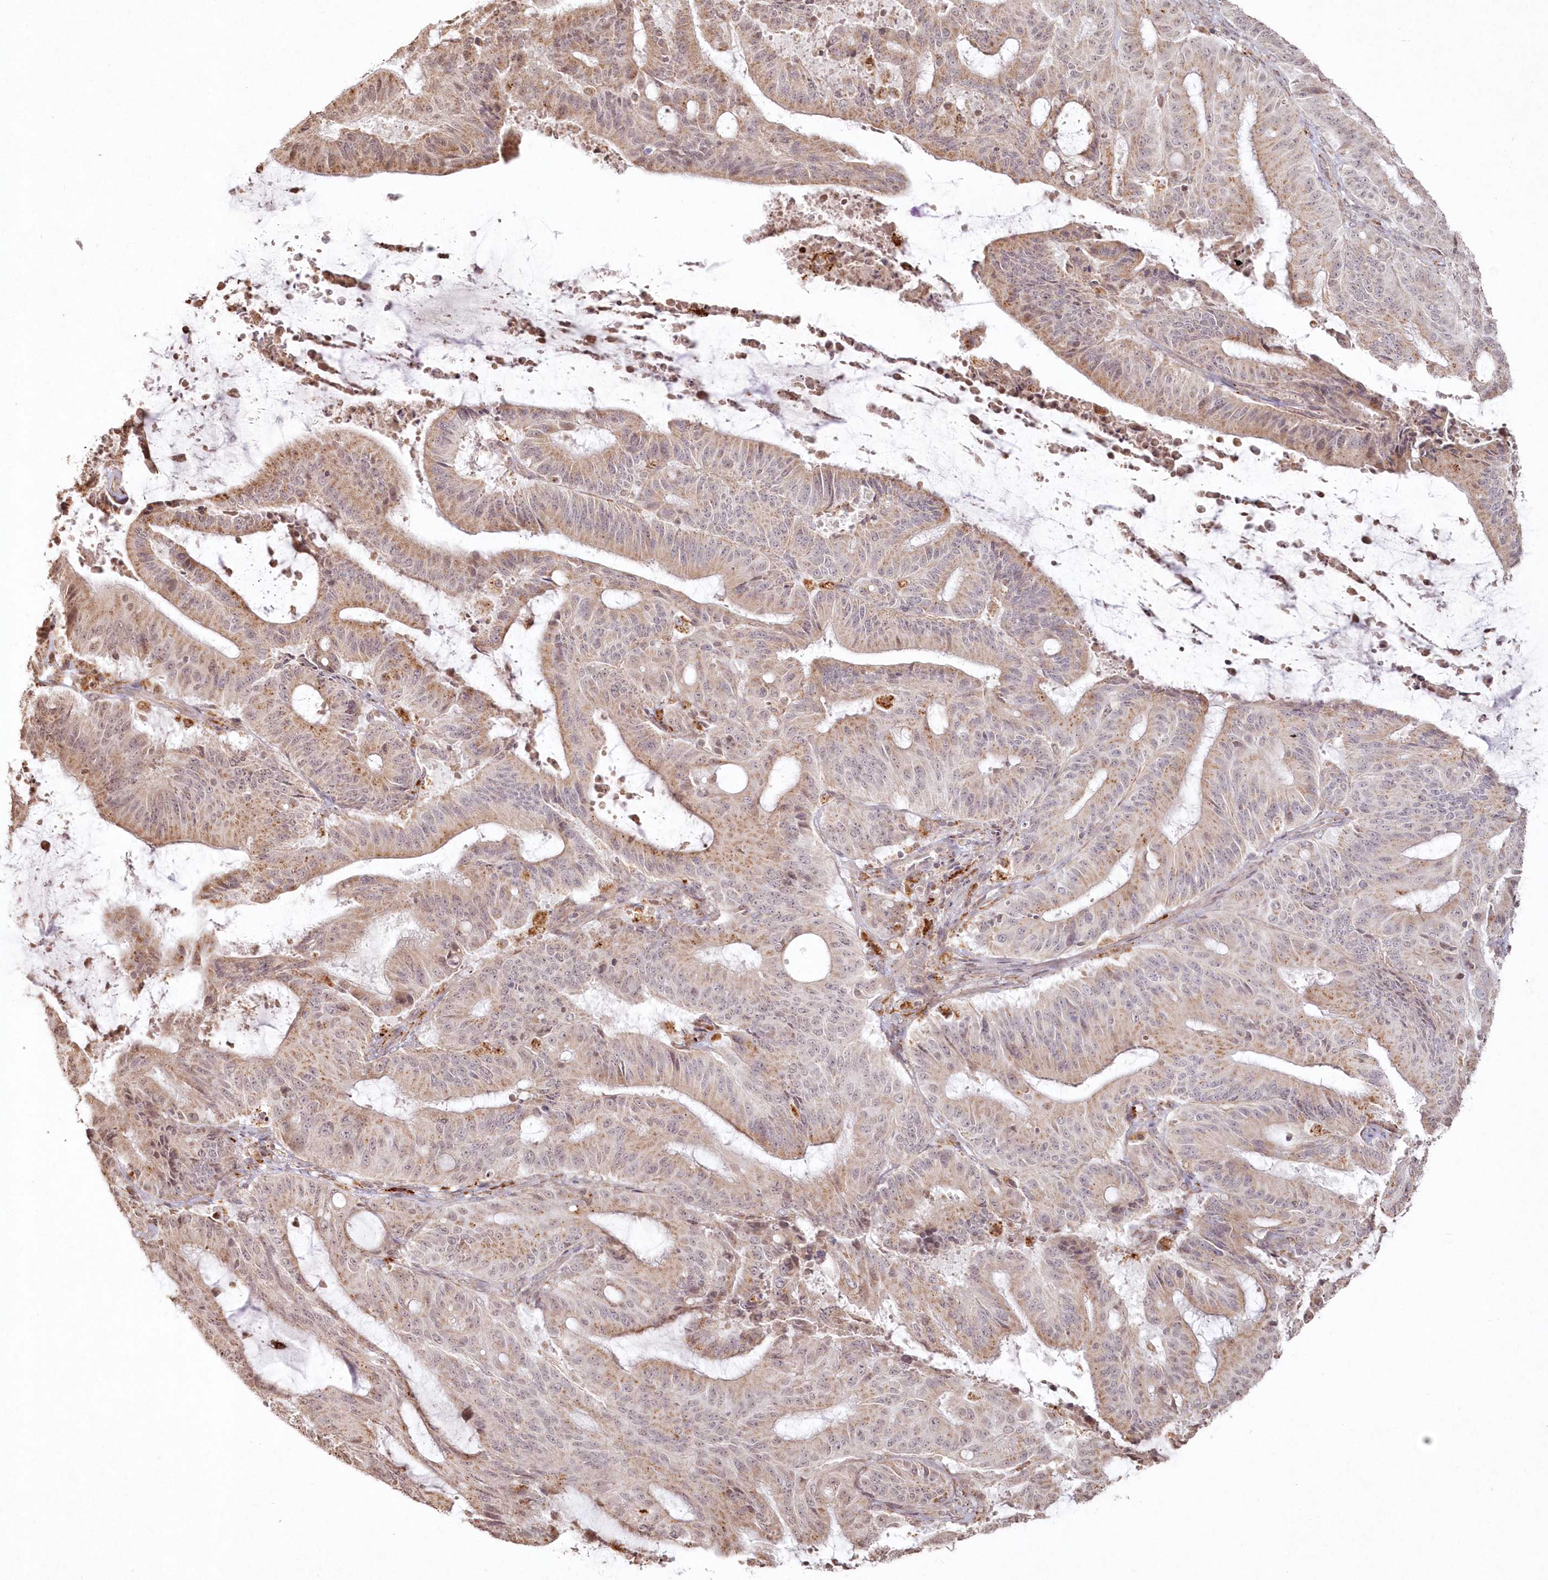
{"staining": {"intensity": "moderate", "quantity": ">75%", "location": "cytoplasmic/membranous"}, "tissue": "liver cancer", "cell_type": "Tumor cells", "image_type": "cancer", "snomed": [{"axis": "morphology", "description": "Normal tissue, NOS"}, {"axis": "morphology", "description": "Cholangiocarcinoma"}, {"axis": "topography", "description": "Liver"}, {"axis": "topography", "description": "Peripheral nerve tissue"}], "caption": "Protein staining displays moderate cytoplasmic/membranous positivity in approximately >75% of tumor cells in liver cancer.", "gene": "ARSB", "patient": {"sex": "female", "age": 73}}